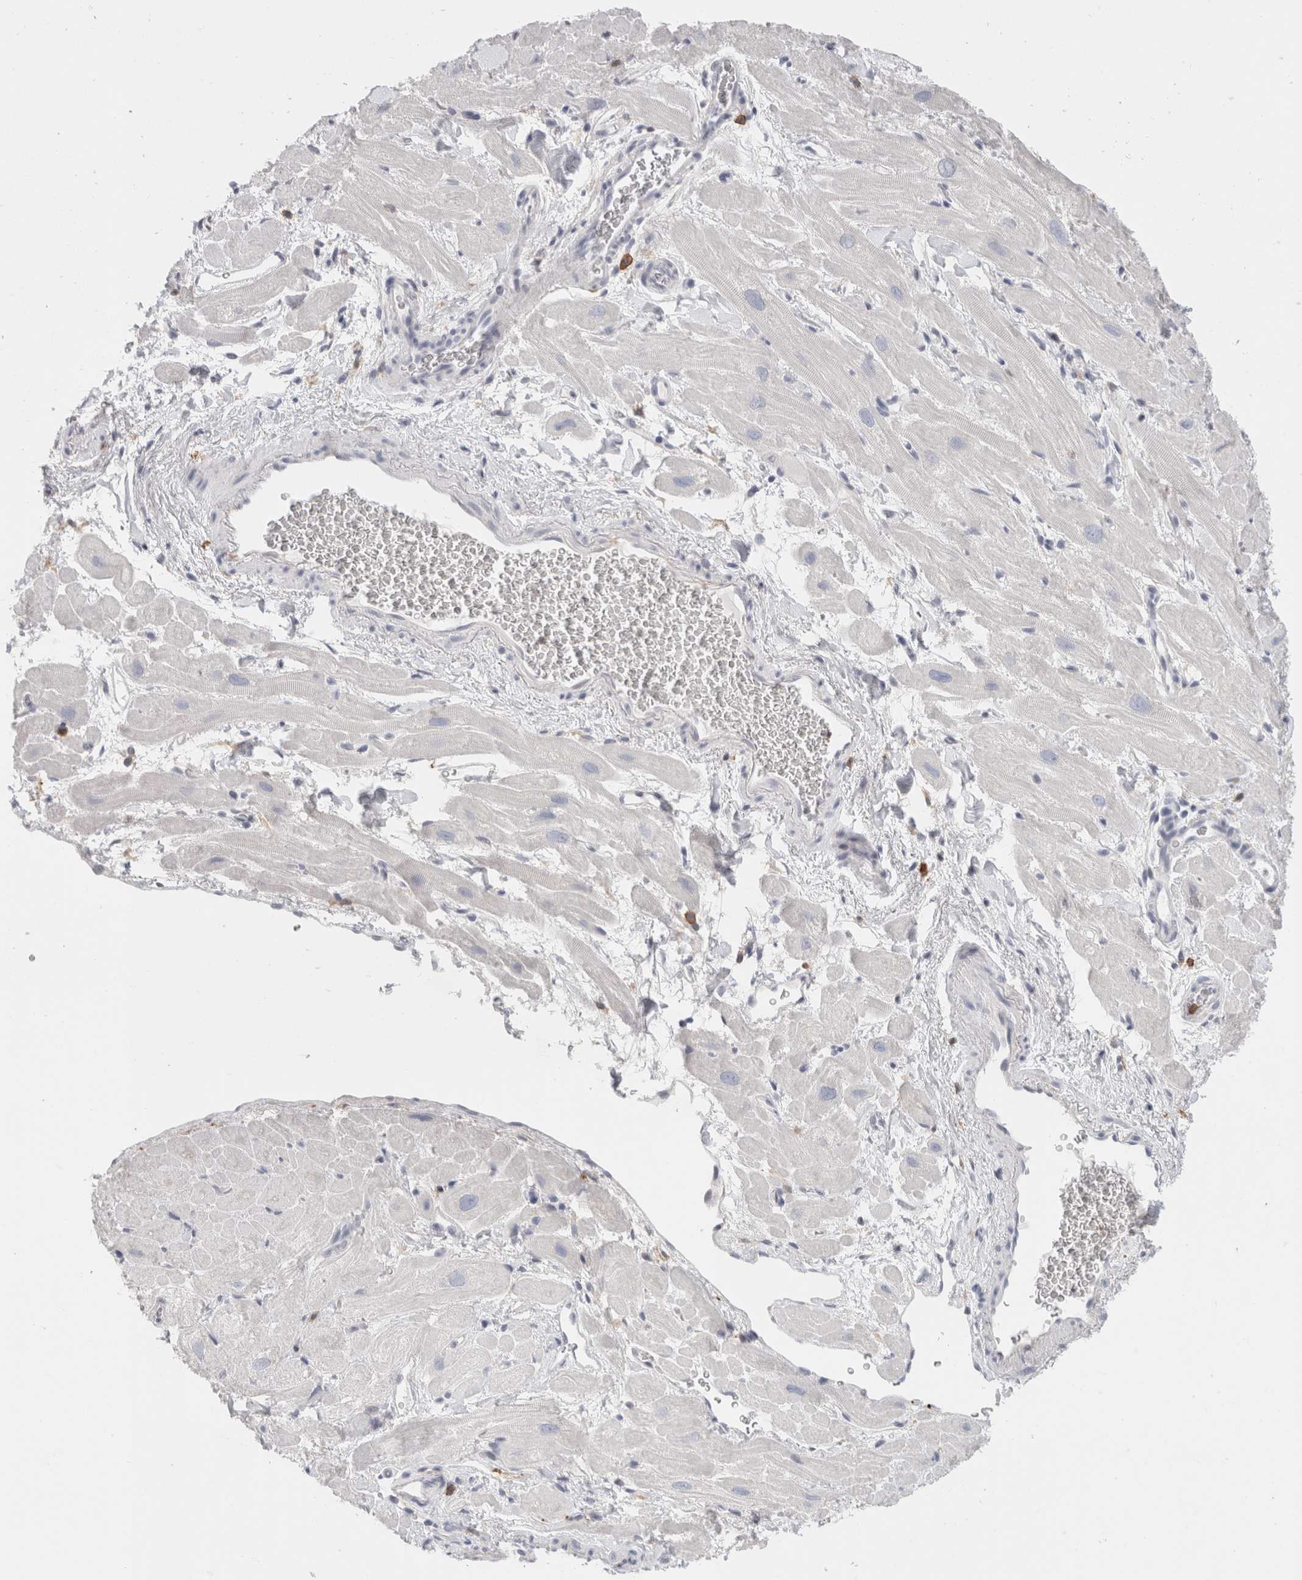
{"staining": {"intensity": "negative", "quantity": "none", "location": "none"}, "tissue": "heart muscle", "cell_type": "Cardiomyocytes", "image_type": "normal", "snomed": [{"axis": "morphology", "description": "Normal tissue, NOS"}, {"axis": "topography", "description": "Heart"}], "caption": "The histopathology image demonstrates no significant expression in cardiomyocytes of heart muscle.", "gene": "P2RY2", "patient": {"sex": "male", "age": 49}}